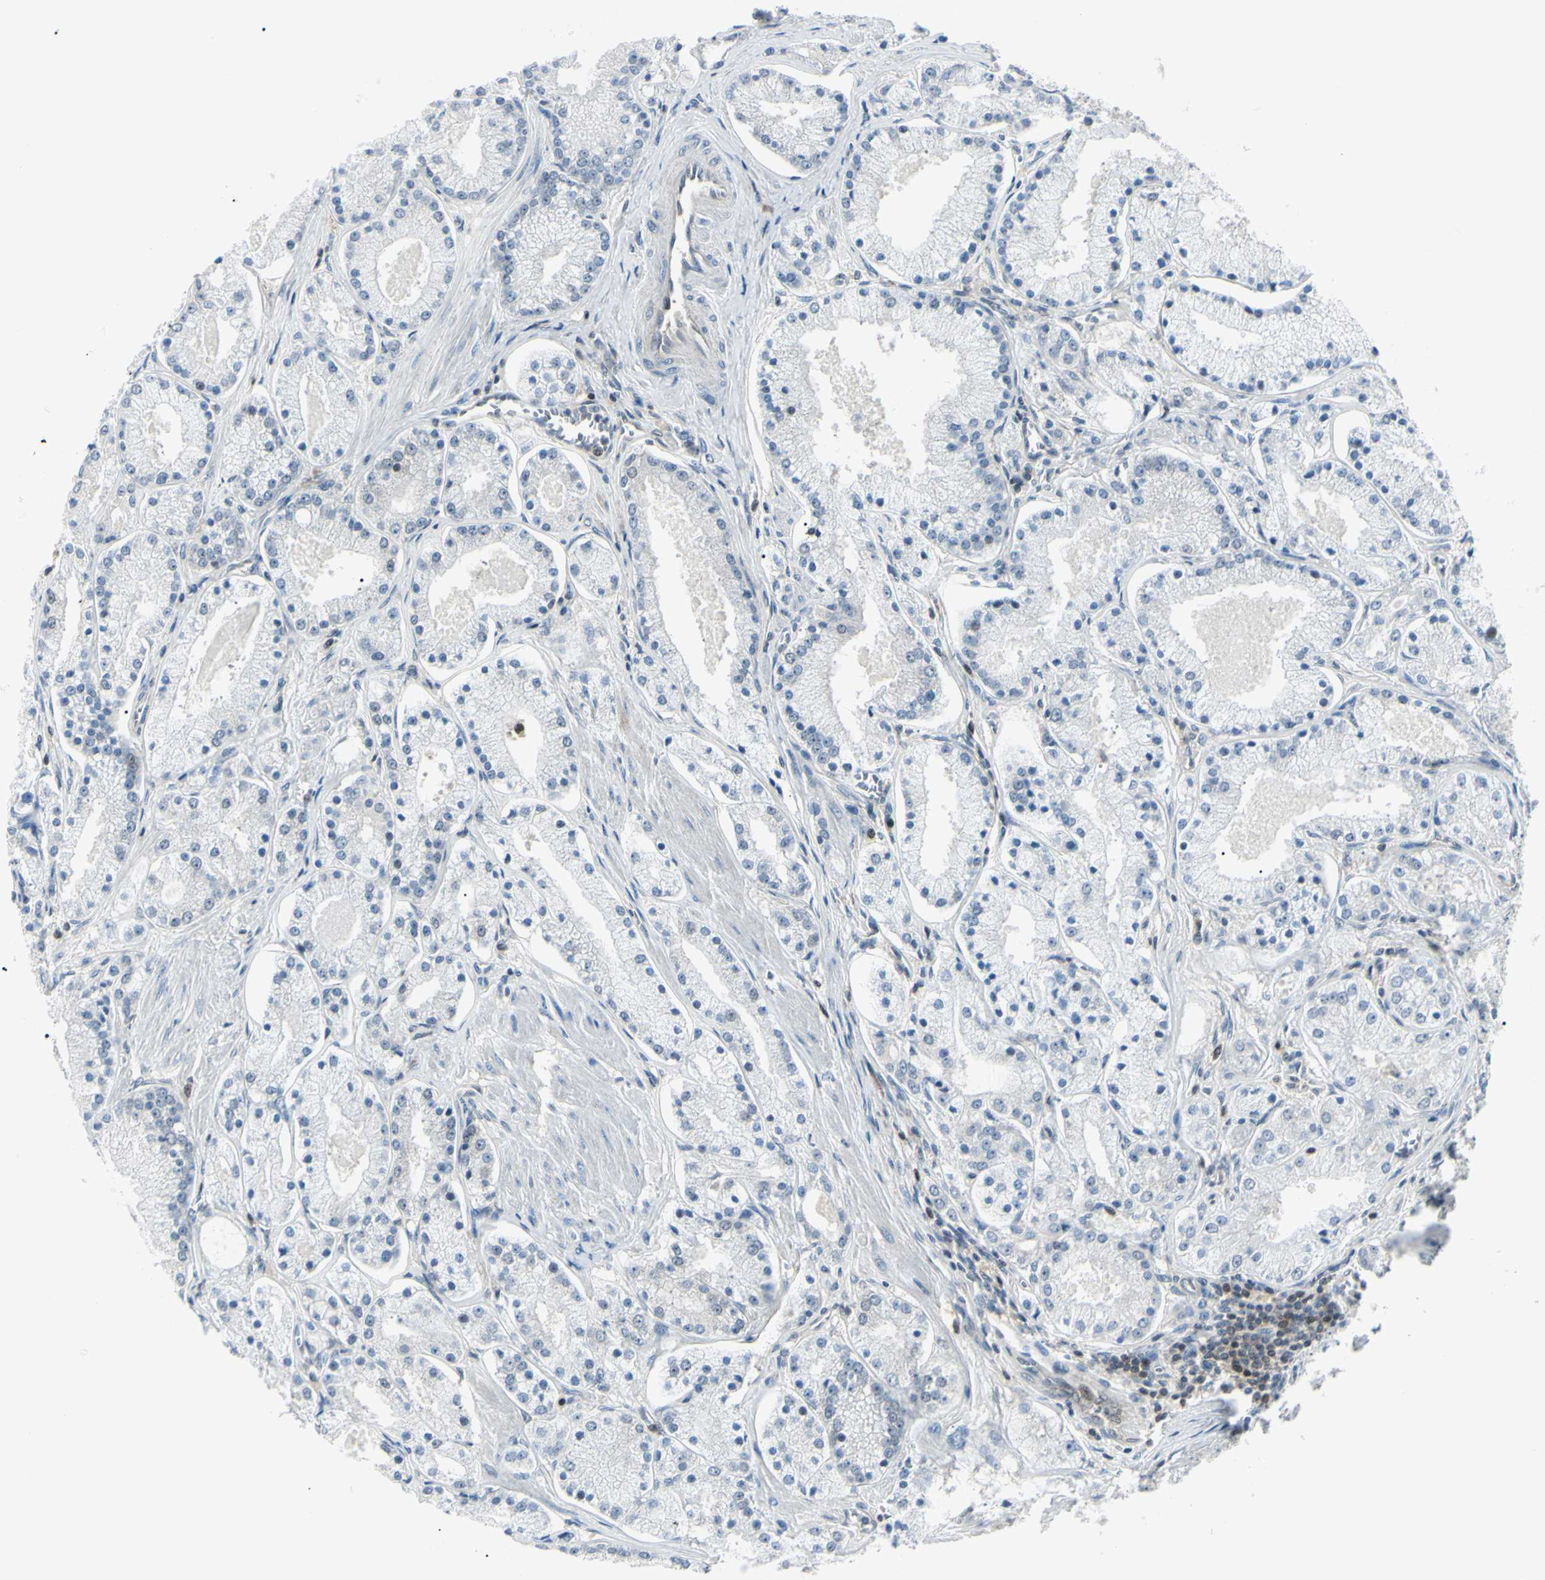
{"staining": {"intensity": "negative", "quantity": "none", "location": "none"}, "tissue": "prostate cancer", "cell_type": "Tumor cells", "image_type": "cancer", "snomed": [{"axis": "morphology", "description": "Adenocarcinoma, High grade"}, {"axis": "topography", "description": "Prostate"}], "caption": "IHC image of prostate adenocarcinoma (high-grade) stained for a protein (brown), which shows no staining in tumor cells.", "gene": "PGK1", "patient": {"sex": "male", "age": 66}}